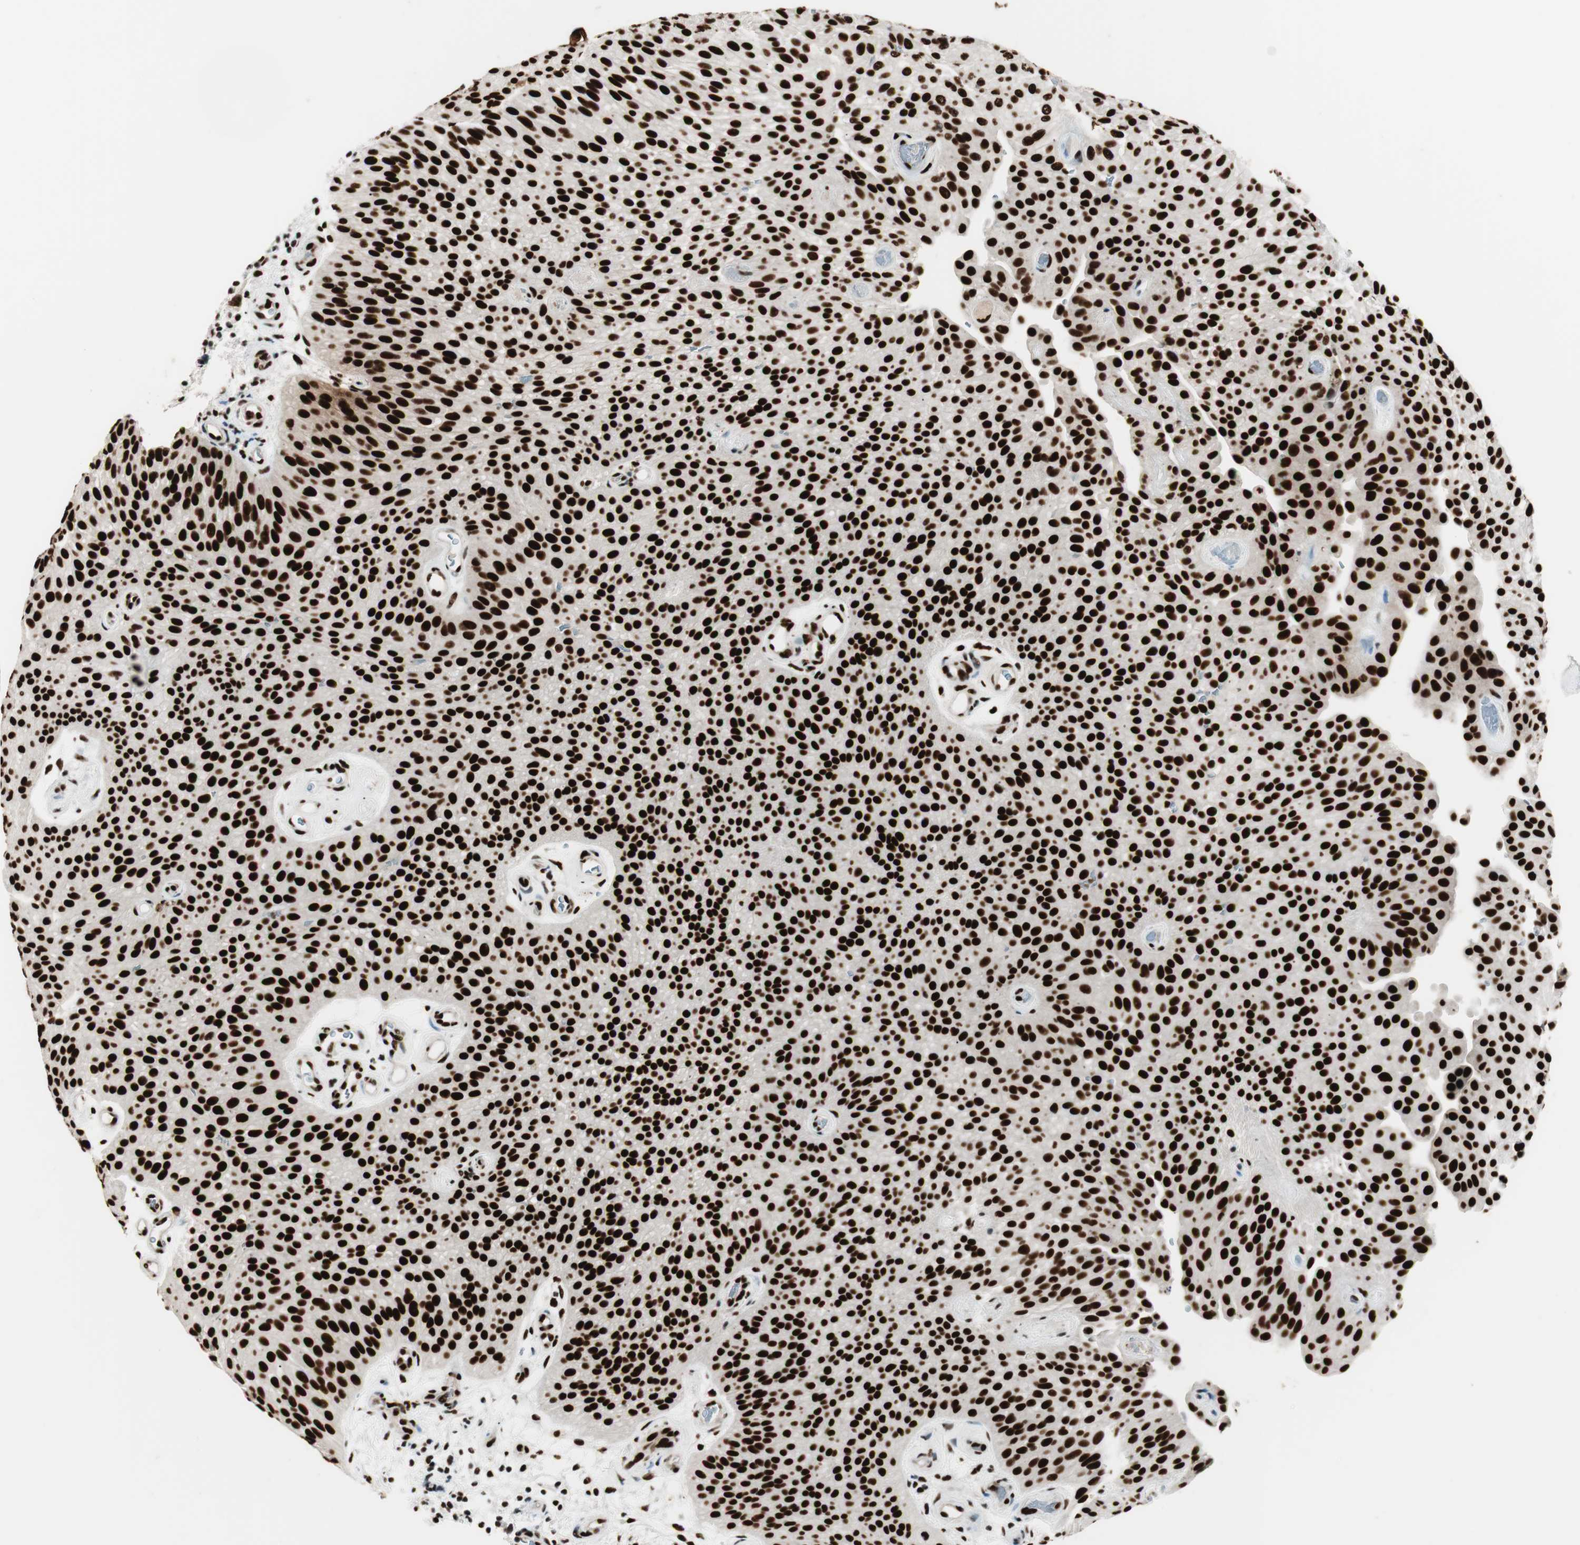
{"staining": {"intensity": "strong", "quantity": ">75%", "location": "nuclear"}, "tissue": "urothelial cancer", "cell_type": "Tumor cells", "image_type": "cancer", "snomed": [{"axis": "morphology", "description": "Urothelial carcinoma, Low grade"}, {"axis": "topography", "description": "Urinary bladder"}], "caption": "Brown immunohistochemical staining in low-grade urothelial carcinoma displays strong nuclear positivity in approximately >75% of tumor cells.", "gene": "PSME3", "patient": {"sex": "female", "age": 60}}